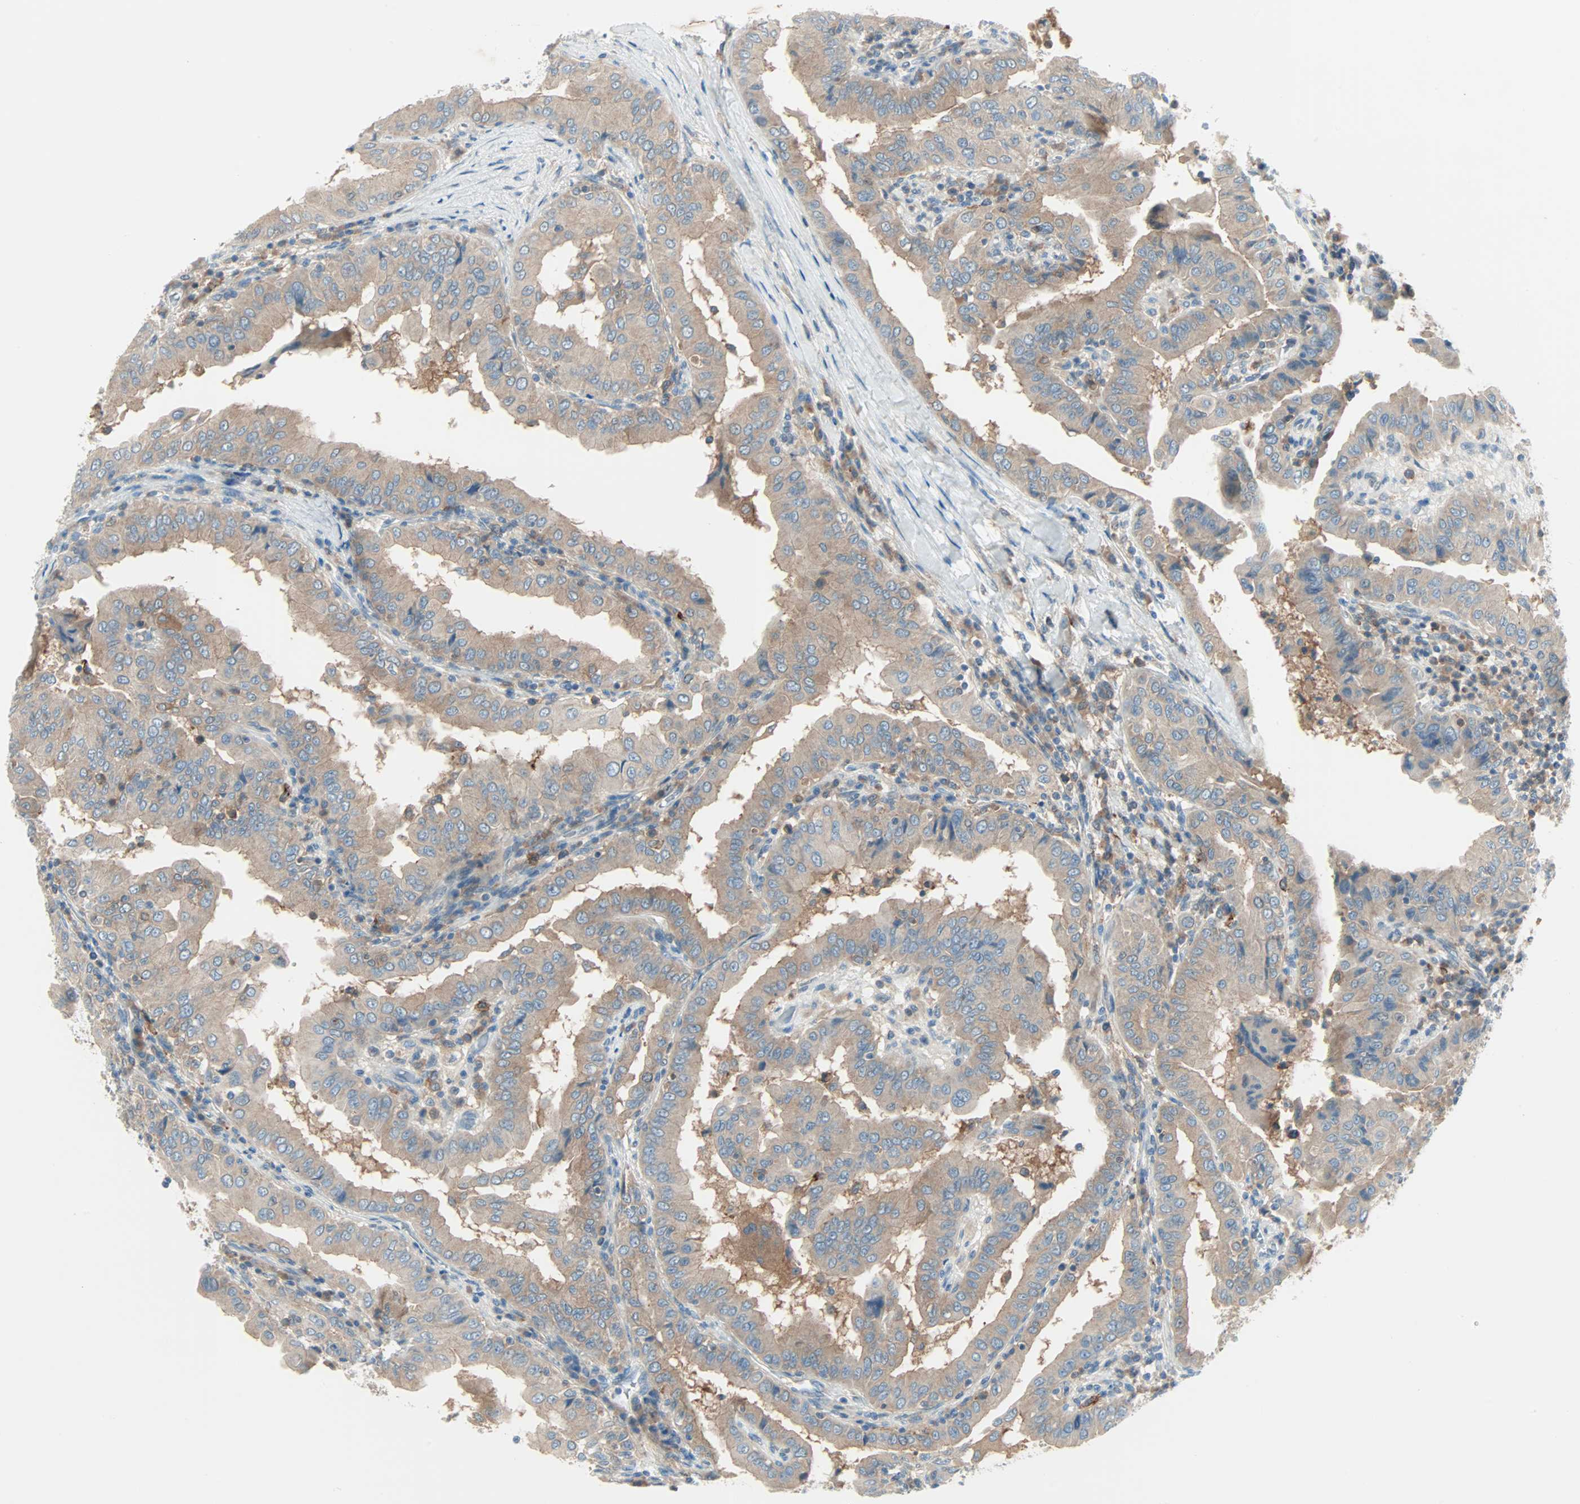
{"staining": {"intensity": "moderate", "quantity": ">75%", "location": "cytoplasmic/membranous"}, "tissue": "thyroid cancer", "cell_type": "Tumor cells", "image_type": "cancer", "snomed": [{"axis": "morphology", "description": "Papillary adenocarcinoma, NOS"}, {"axis": "topography", "description": "Thyroid gland"}], "caption": "DAB immunohistochemical staining of human thyroid papillary adenocarcinoma displays moderate cytoplasmic/membranous protein staining in about >75% of tumor cells.", "gene": "SMIM8", "patient": {"sex": "male", "age": 33}}